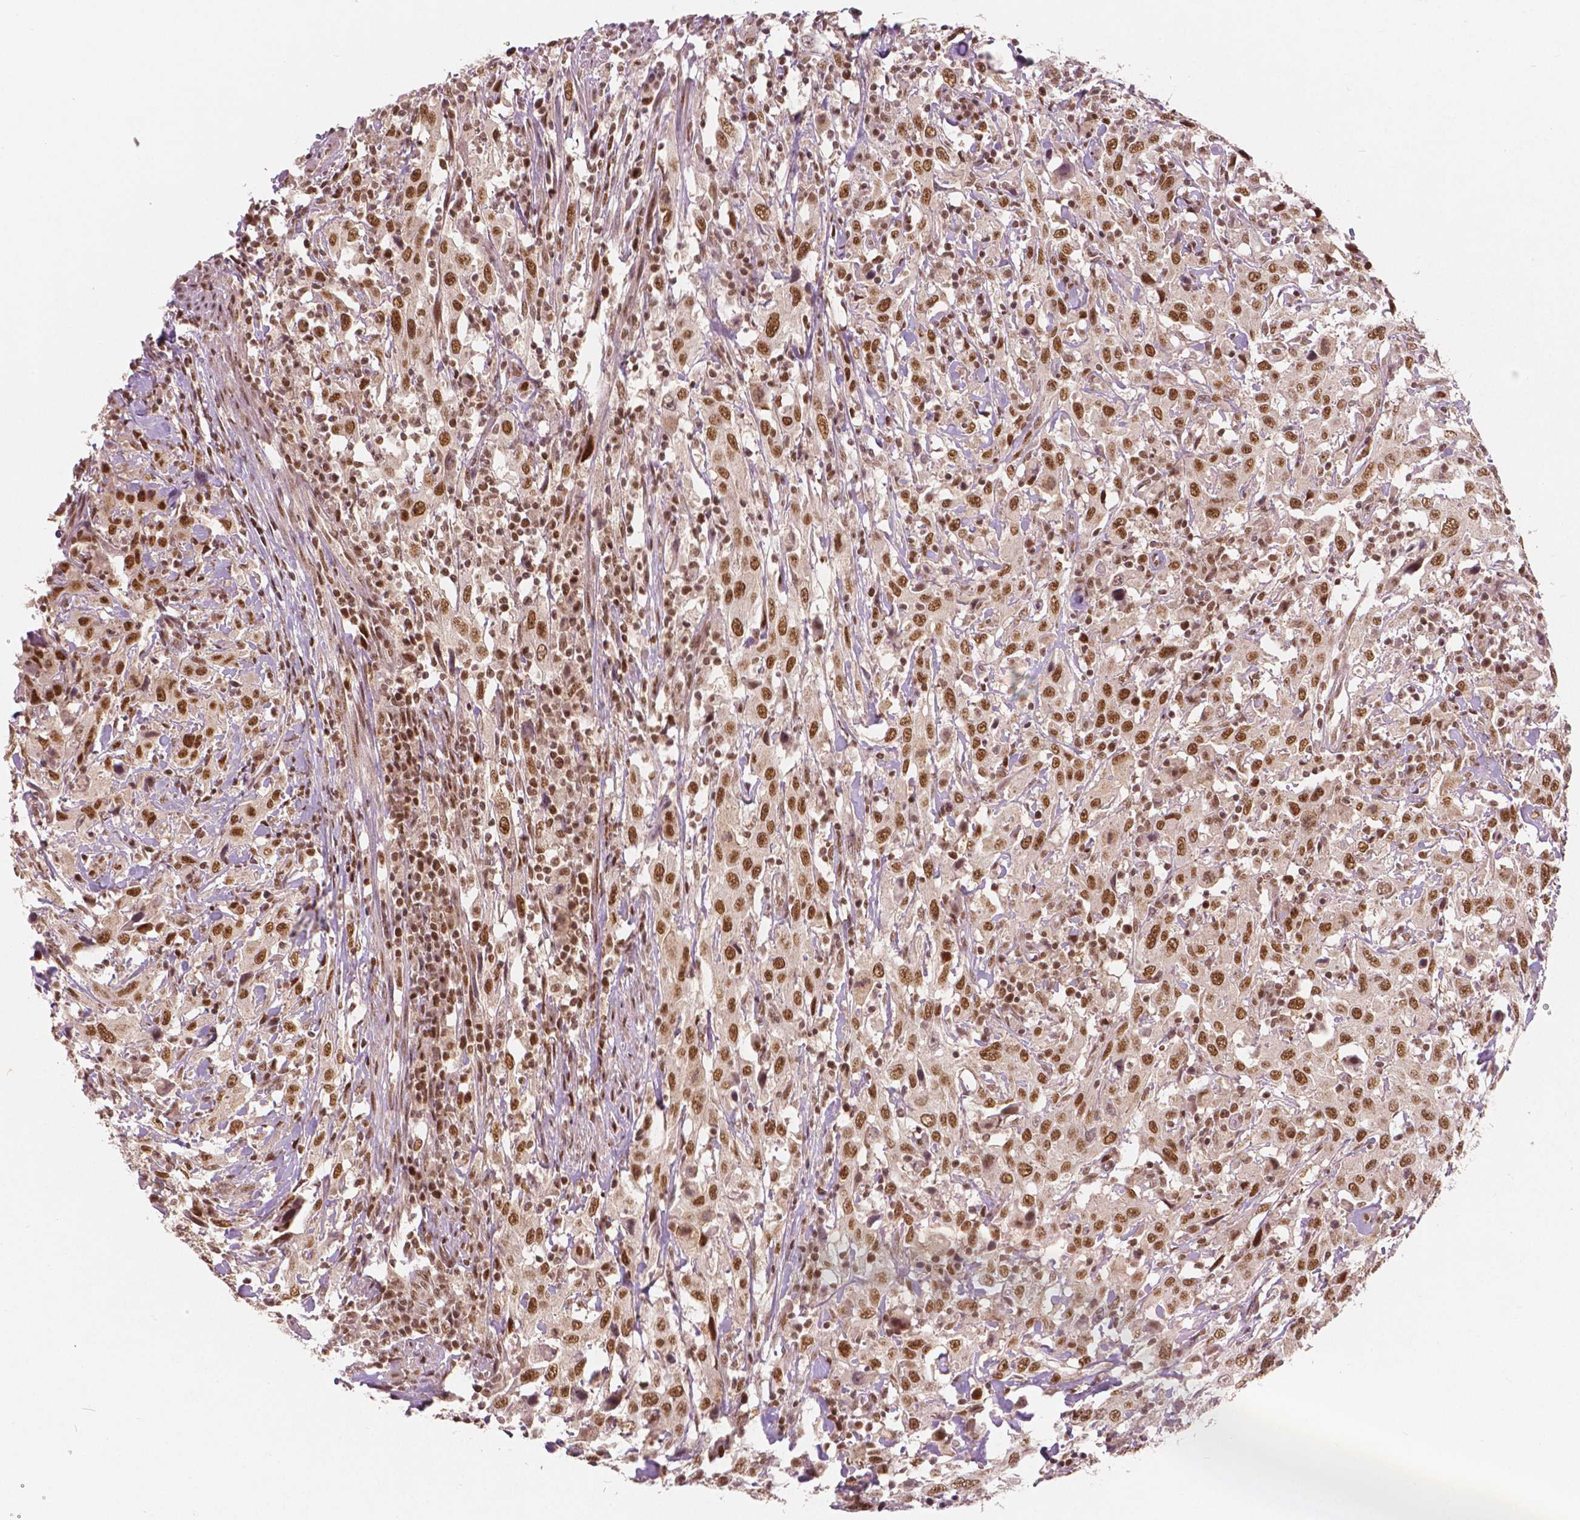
{"staining": {"intensity": "moderate", "quantity": ">75%", "location": "nuclear"}, "tissue": "urothelial cancer", "cell_type": "Tumor cells", "image_type": "cancer", "snomed": [{"axis": "morphology", "description": "Urothelial carcinoma, High grade"}, {"axis": "topography", "description": "Urinary bladder"}], "caption": "Immunohistochemistry (IHC) micrograph of neoplastic tissue: human high-grade urothelial carcinoma stained using IHC exhibits medium levels of moderate protein expression localized specifically in the nuclear of tumor cells, appearing as a nuclear brown color.", "gene": "NSD2", "patient": {"sex": "male", "age": 61}}